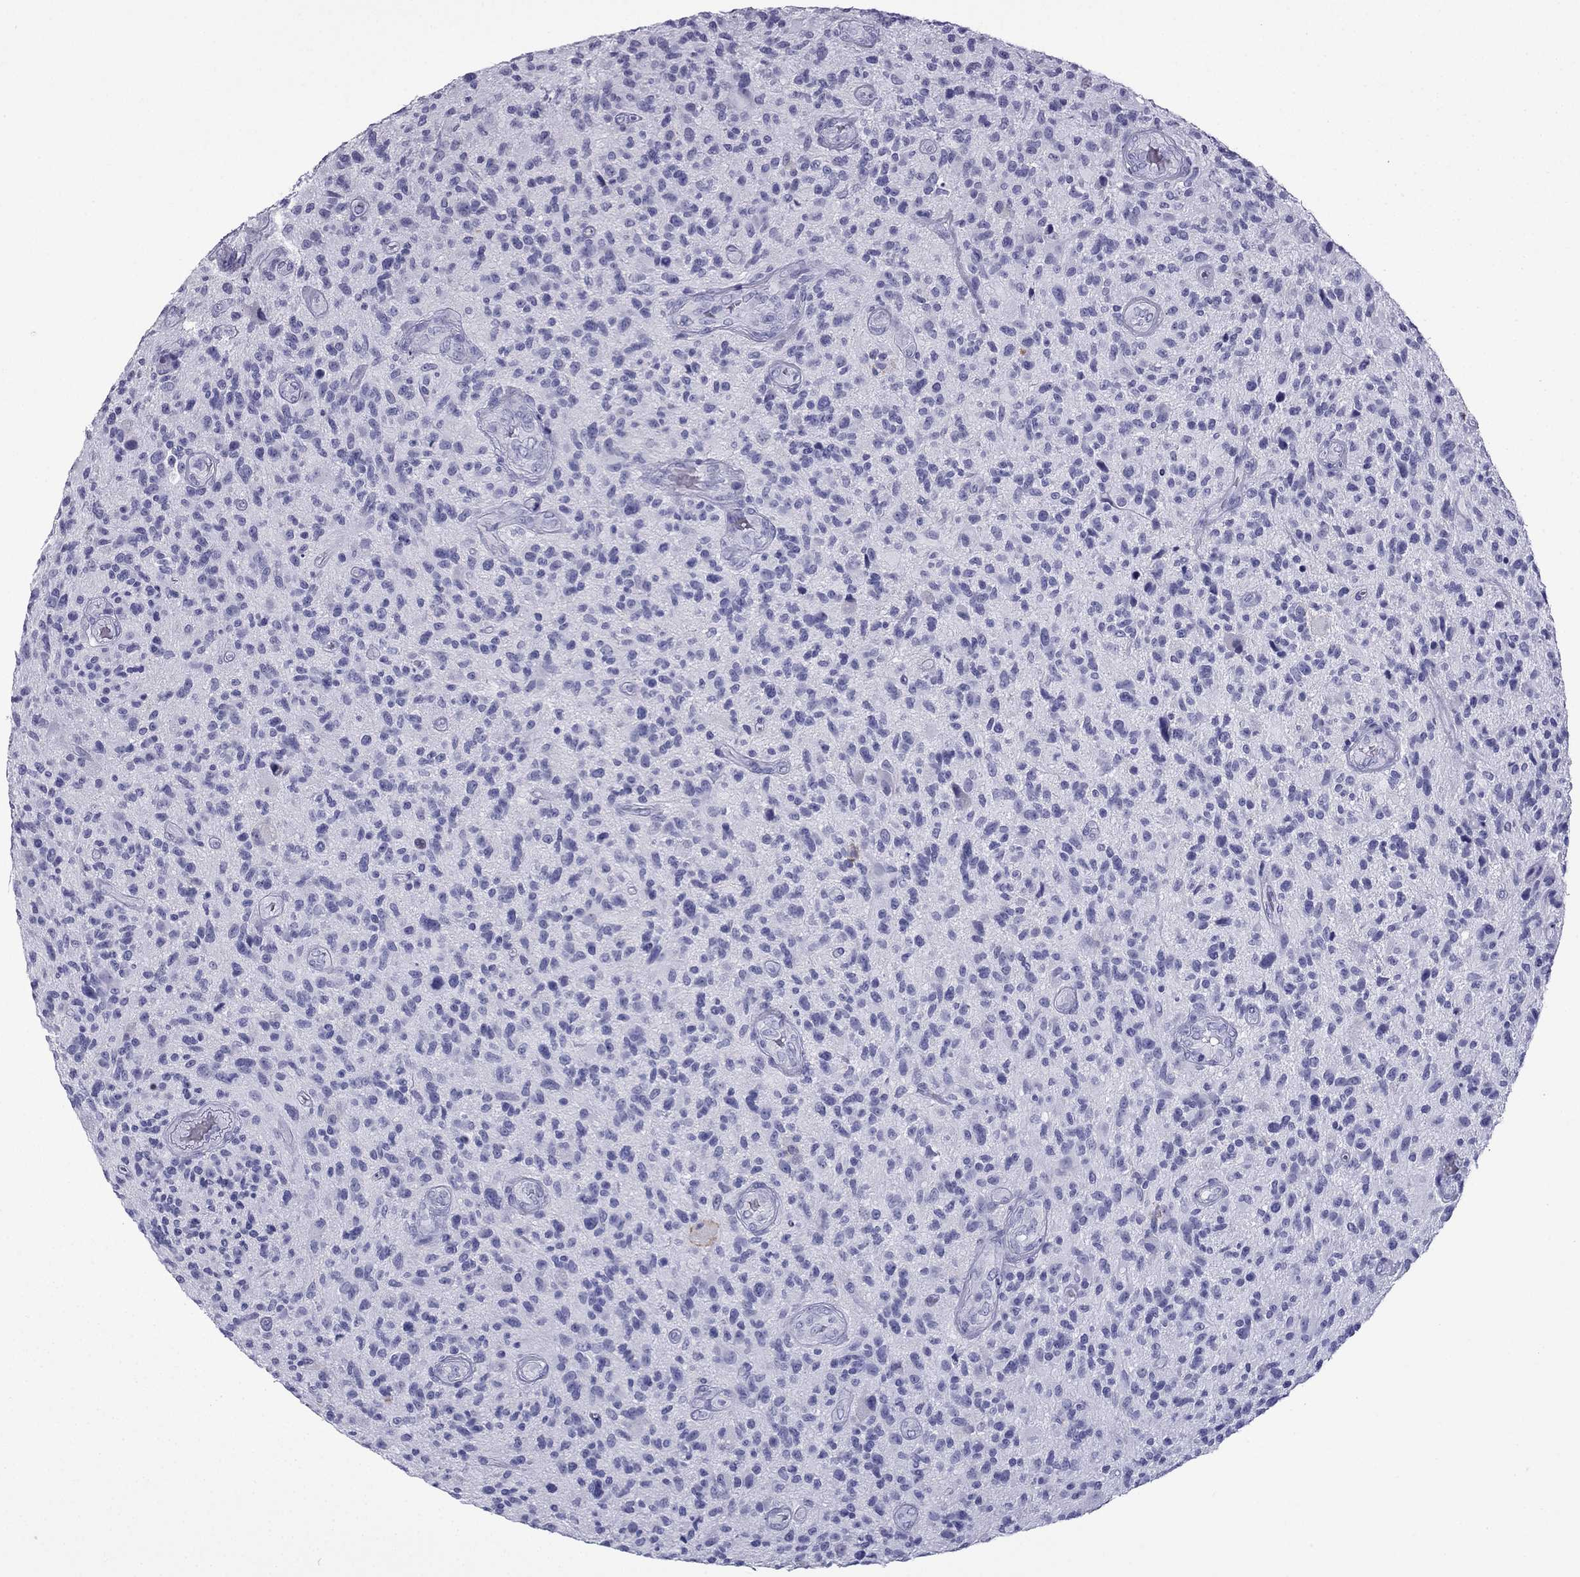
{"staining": {"intensity": "negative", "quantity": "none", "location": "none"}, "tissue": "glioma", "cell_type": "Tumor cells", "image_type": "cancer", "snomed": [{"axis": "morphology", "description": "Glioma, malignant, High grade"}, {"axis": "topography", "description": "Brain"}], "caption": "Tumor cells show no significant staining in malignant glioma (high-grade). The staining is performed using DAB (3,3'-diaminobenzidine) brown chromogen with nuclei counter-stained in using hematoxylin.", "gene": "GJA8", "patient": {"sex": "male", "age": 47}}